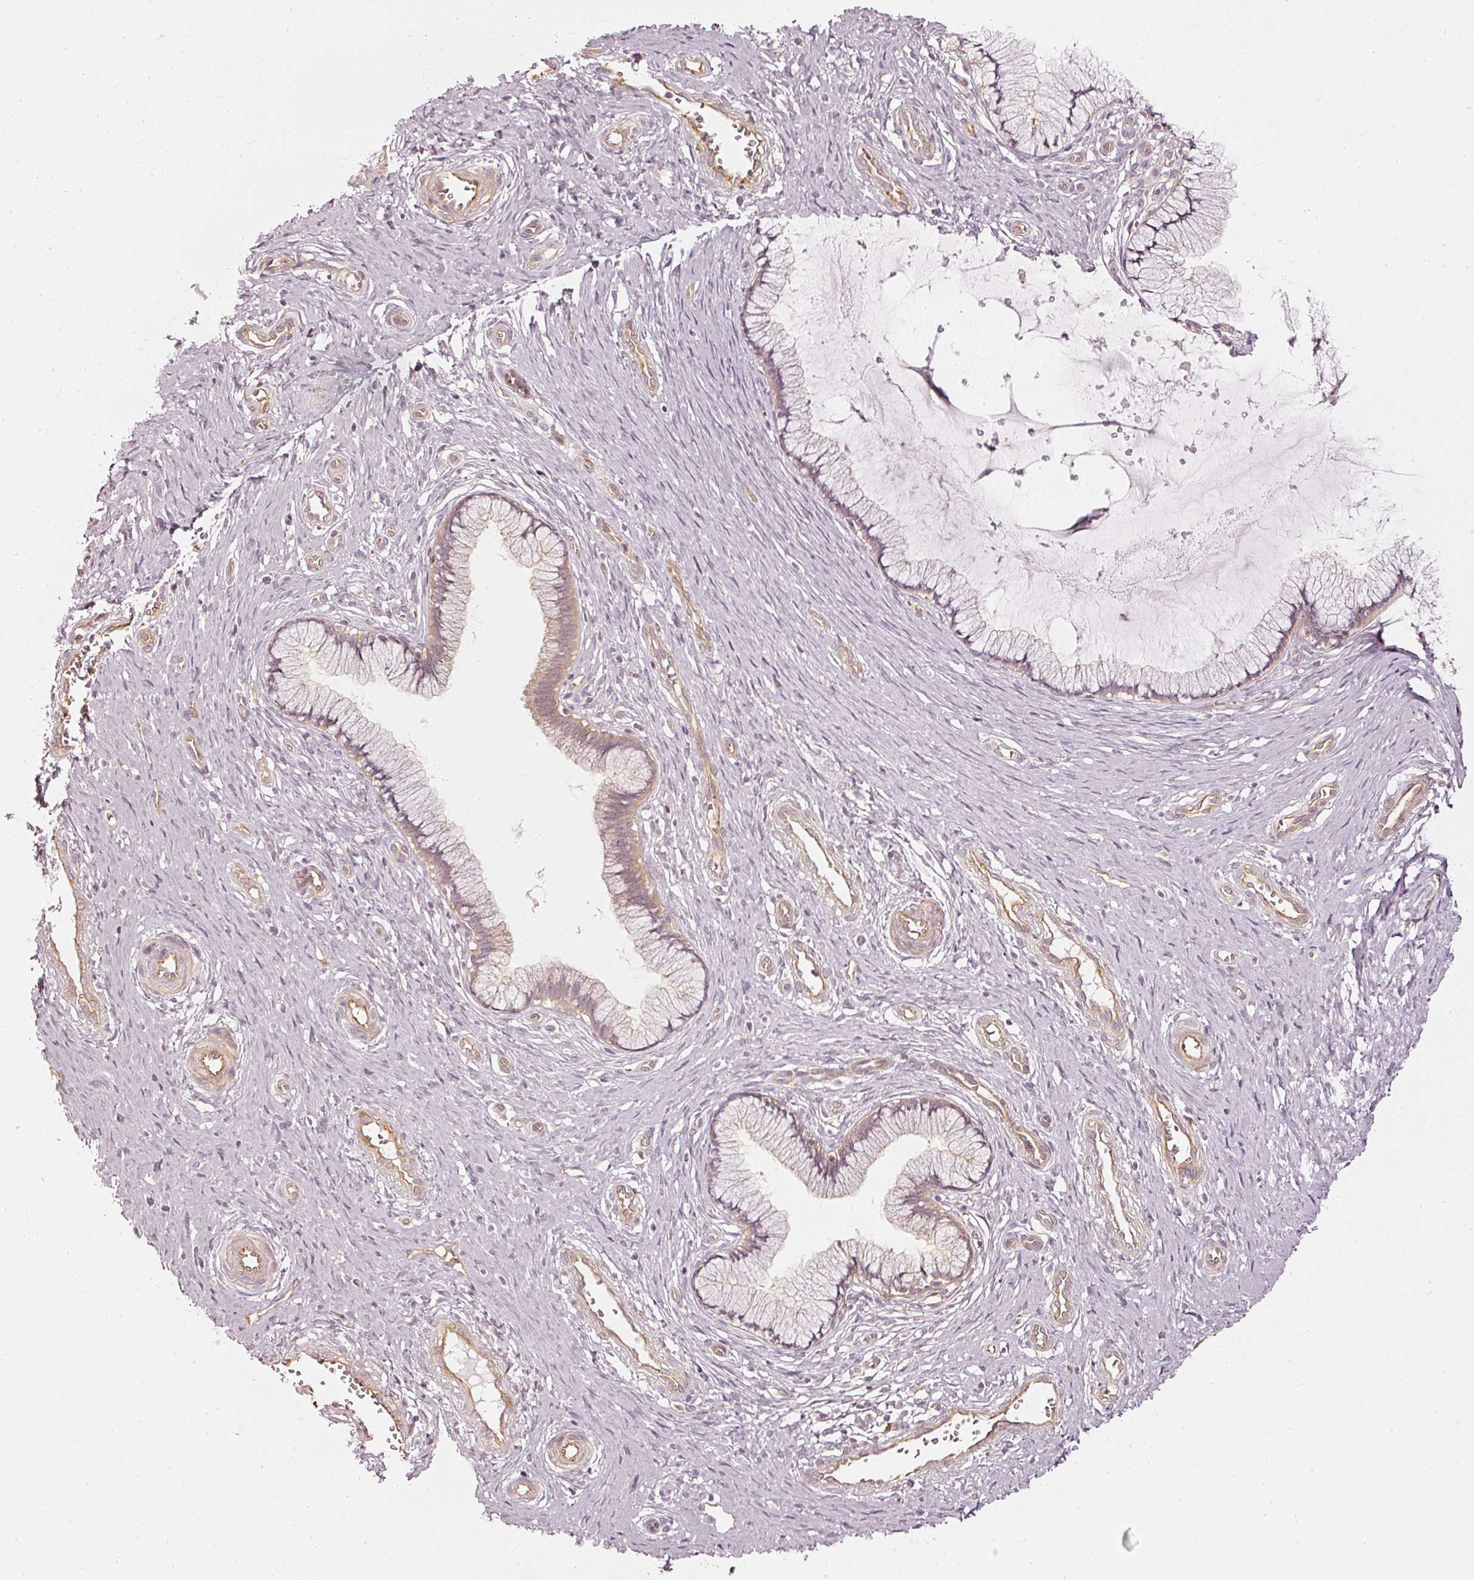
{"staining": {"intensity": "weak", "quantity": "<25%", "location": "cytoplasmic/membranous"}, "tissue": "cervix", "cell_type": "Glandular cells", "image_type": "normal", "snomed": [{"axis": "morphology", "description": "Normal tissue, NOS"}, {"axis": "topography", "description": "Cervix"}], "caption": "Immunohistochemistry photomicrograph of benign human cervix stained for a protein (brown), which displays no positivity in glandular cells.", "gene": "DRD2", "patient": {"sex": "female", "age": 36}}